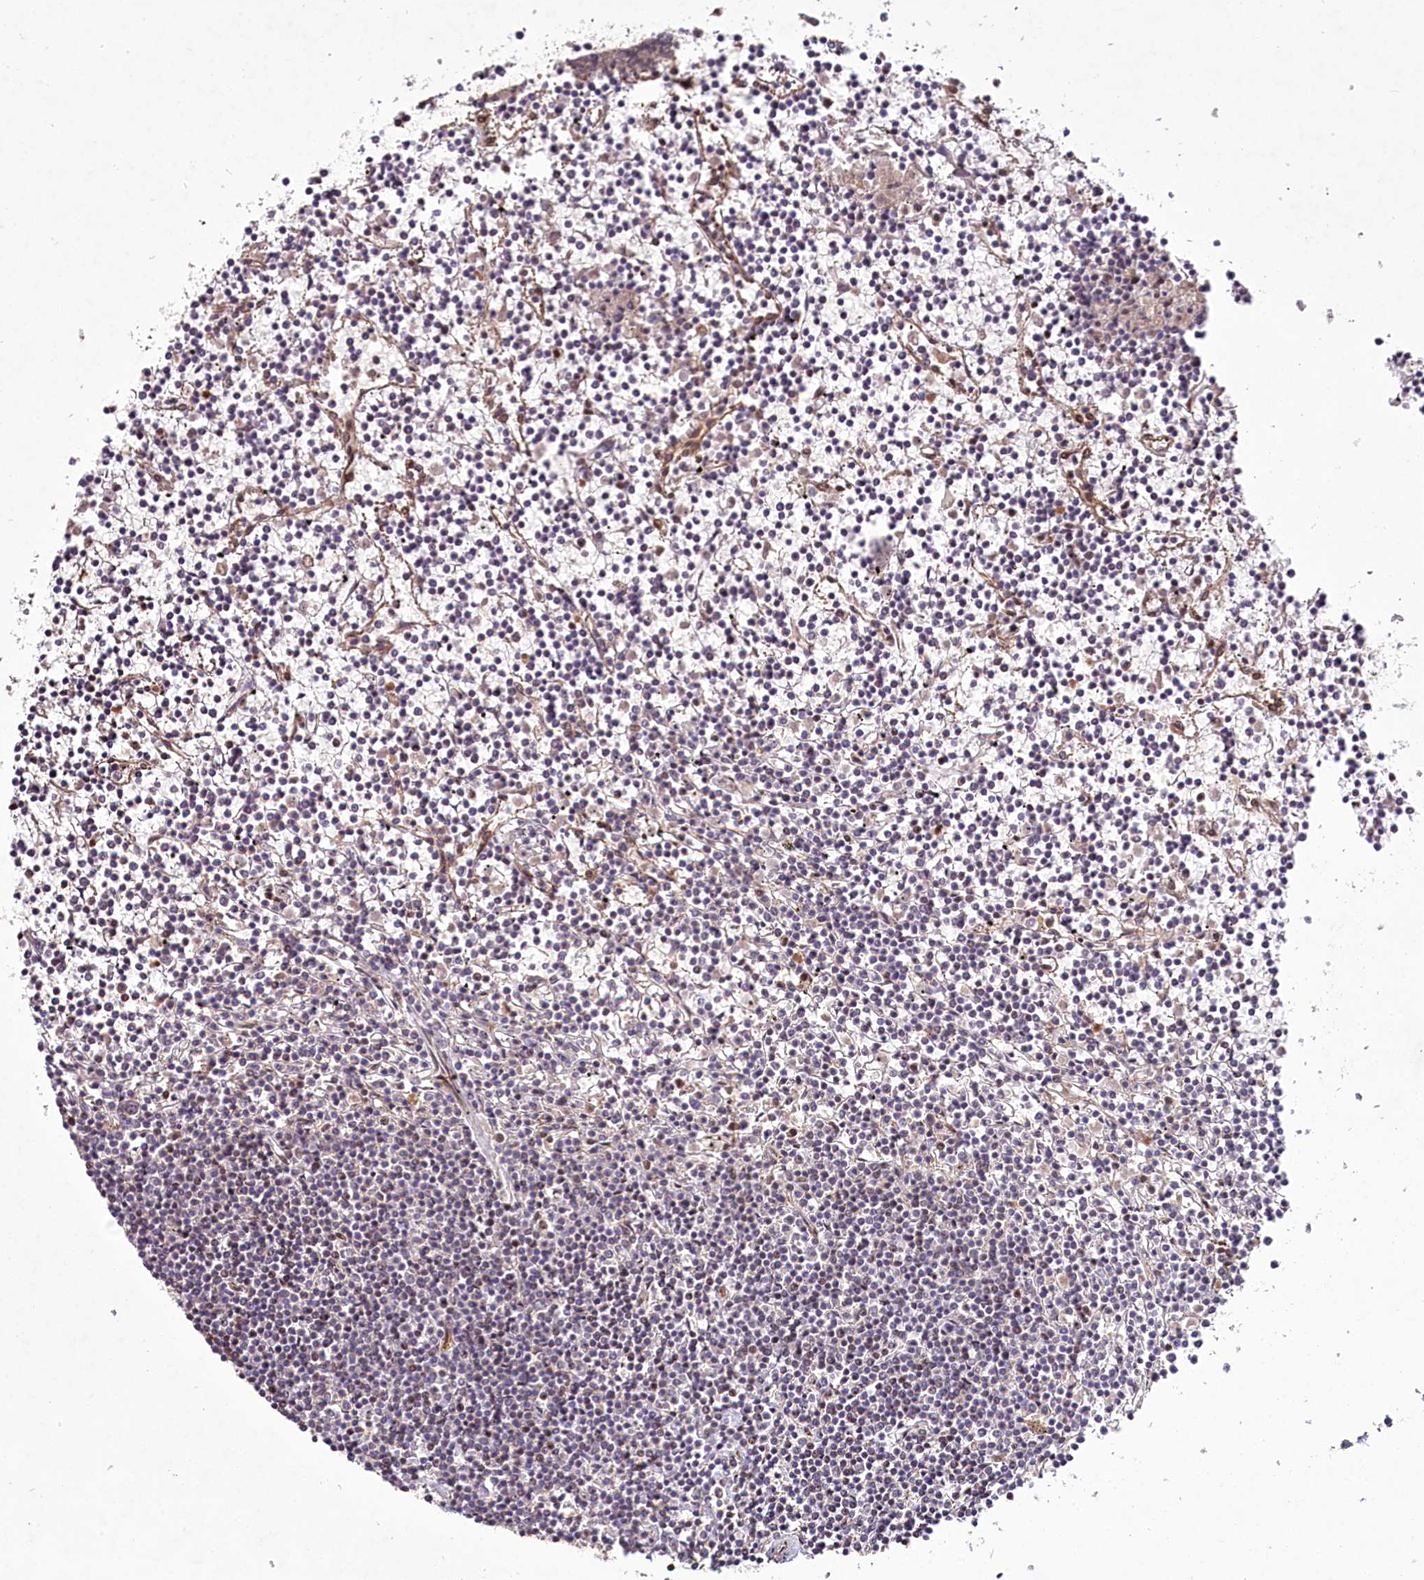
{"staining": {"intensity": "negative", "quantity": "none", "location": "none"}, "tissue": "lymphoma", "cell_type": "Tumor cells", "image_type": "cancer", "snomed": [{"axis": "morphology", "description": "Malignant lymphoma, non-Hodgkin's type, Low grade"}, {"axis": "topography", "description": "Spleen"}], "caption": "An immunohistochemistry histopathology image of lymphoma is shown. There is no staining in tumor cells of lymphoma.", "gene": "ALKBH8", "patient": {"sex": "female", "age": 19}}